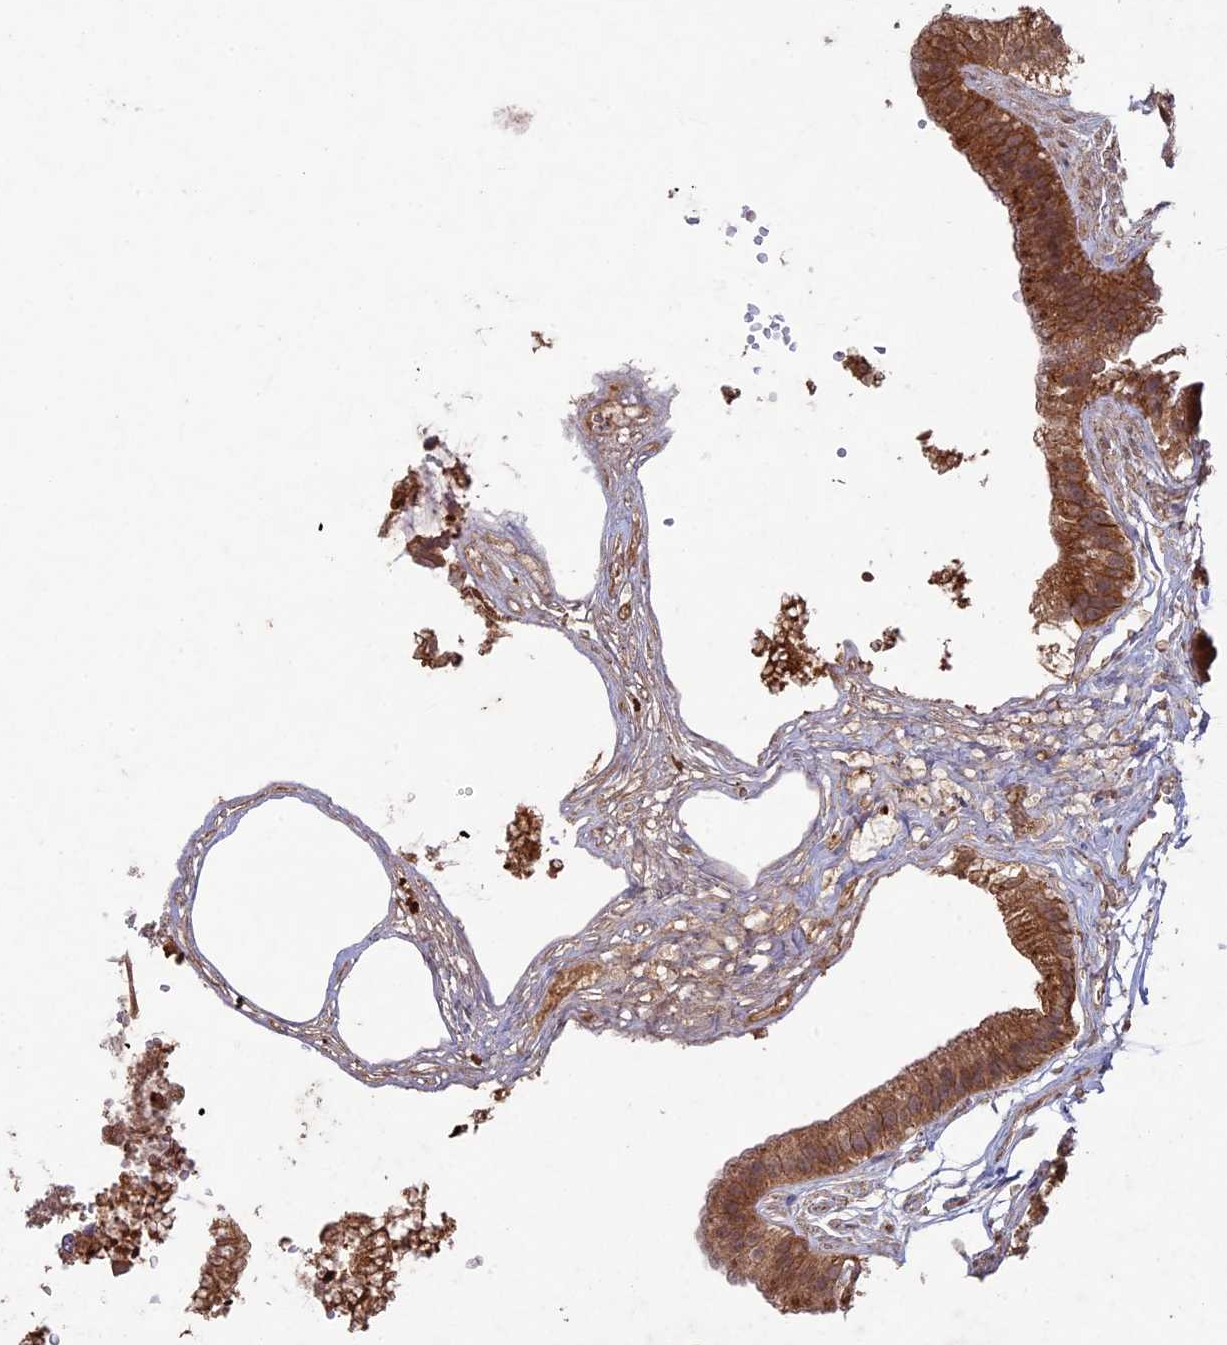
{"staining": {"intensity": "moderate", "quantity": ">75%", "location": "cytoplasmic/membranous"}, "tissue": "gallbladder", "cell_type": "Glandular cells", "image_type": "normal", "snomed": [{"axis": "morphology", "description": "Normal tissue, NOS"}, {"axis": "topography", "description": "Gallbladder"}], "caption": "Protein analysis of unremarkable gallbladder exhibits moderate cytoplasmic/membranous expression in about >75% of glandular cells.", "gene": "RCCD1", "patient": {"sex": "female", "age": 54}}